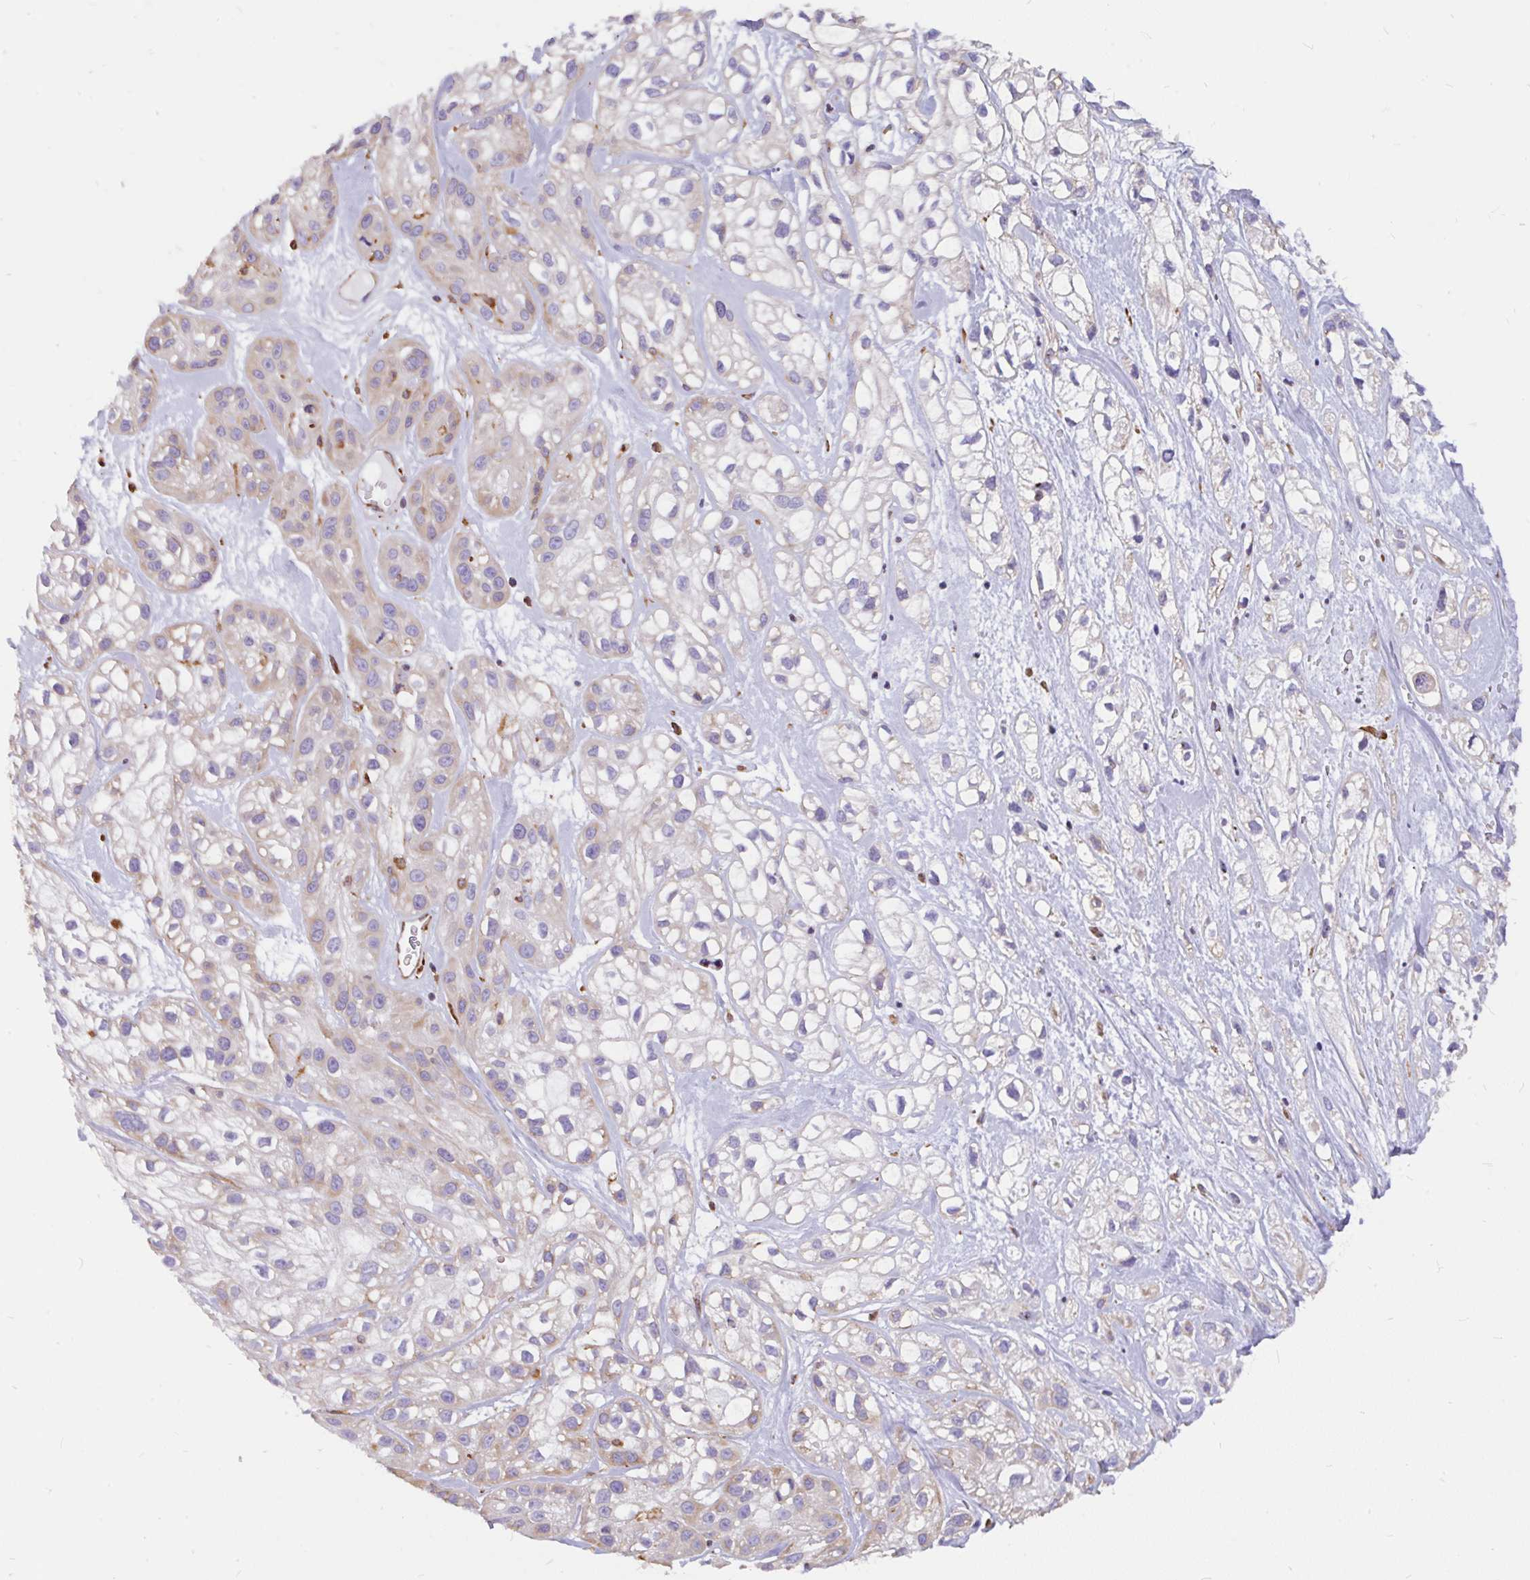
{"staining": {"intensity": "moderate", "quantity": "<25%", "location": "cytoplasmic/membranous"}, "tissue": "skin cancer", "cell_type": "Tumor cells", "image_type": "cancer", "snomed": [{"axis": "morphology", "description": "Squamous cell carcinoma, NOS"}, {"axis": "topography", "description": "Skin"}], "caption": "An image of human skin squamous cell carcinoma stained for a protein shows moderate cytoplasmic/membranous brown staining in tumor cells.", "gene": "EML5", "patient": {"sex": "male", "age": 82}}